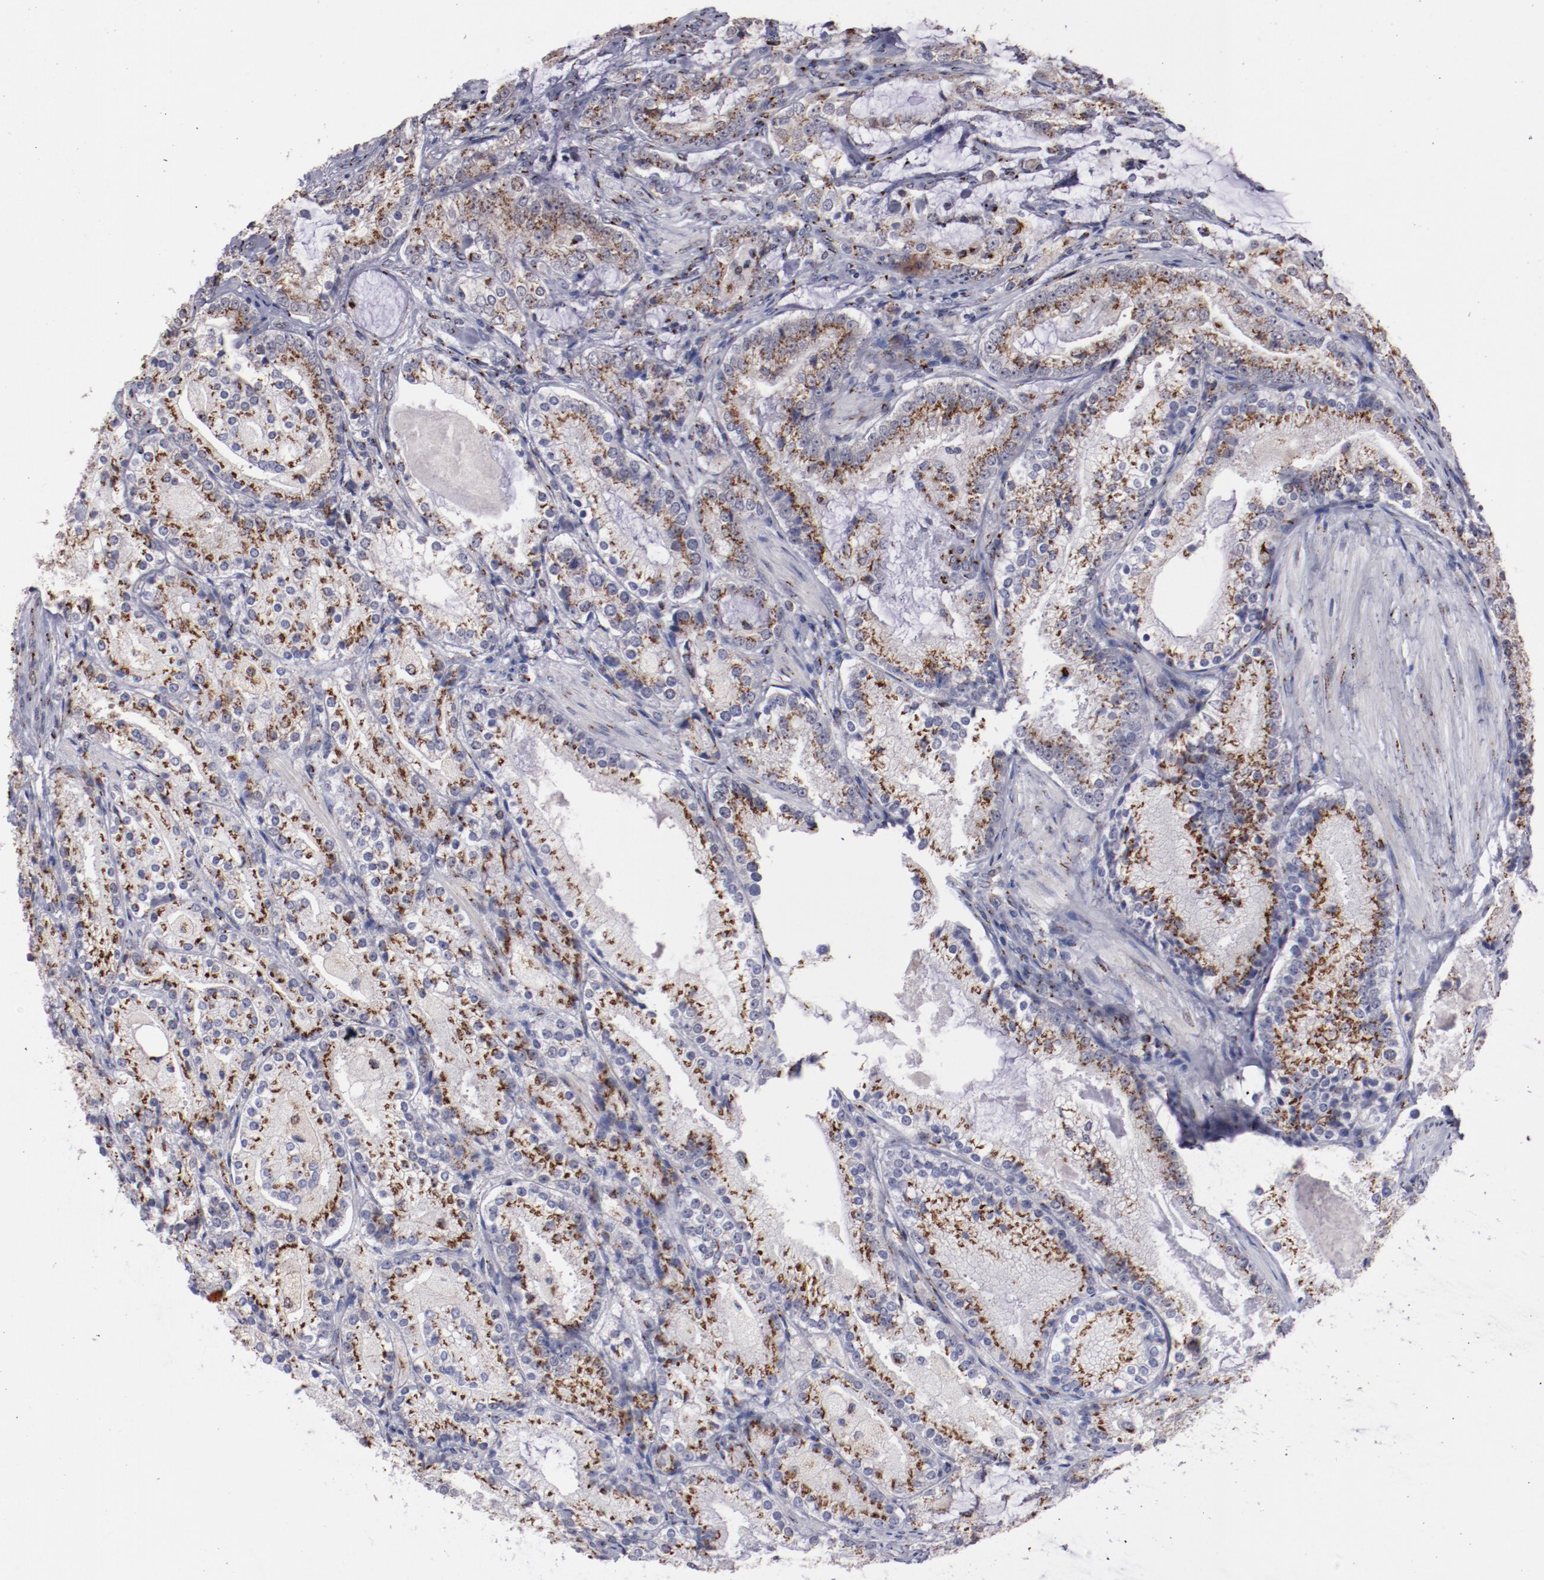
{"staining": {"intensity": "strong", "quantity": ">75%", "location": "cytoplasmic/membranous"}, "tissue": "prostate cancer", "cell_type": "Tumor cells", "image_type": "cancer", "snomed": [{"axis": "morphology", "description": "Adenocarcinoma, High grade"}, {"axis": "topography", "description": "Prostate"}], "caption": "Protein expression analysis of human adenocarcinoma (high-grade) (prostate) reveals strong cytoplasmic/membranous staining in approximately >75% of tumor cells.", "gene": "GOLIM4", "patient": {"sex": "male", "age": 63}}